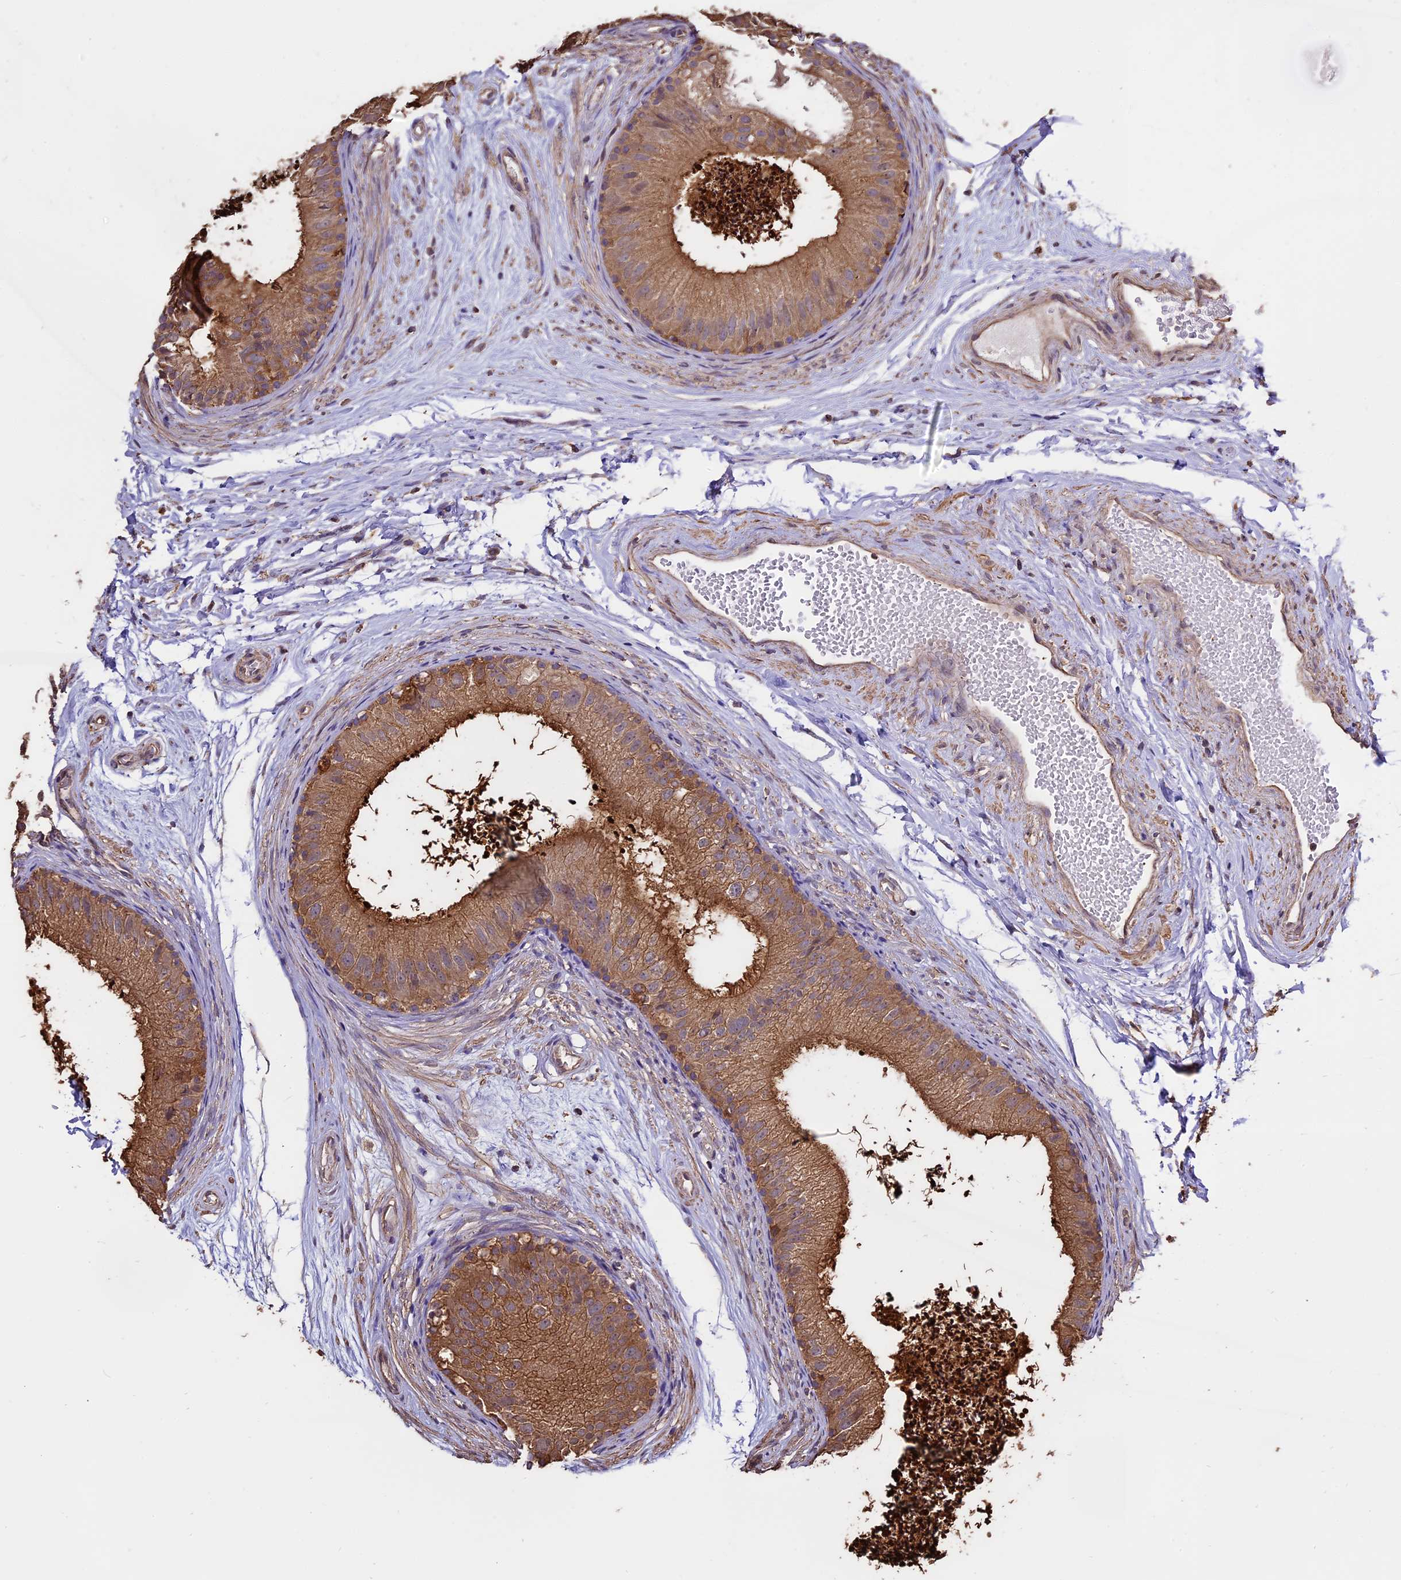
{"staining": {"intensity": "moderate", "quantity": ">75%", "location": "cytoplasmic/membranous"}, "tissue": "epididymis", "cell_type": "Glandular cells", "image_type": "normal", "snomed": [{"axis": "morphology", "description": "Normal tissue, NOS"}, {"axis": "topography", "description": "Epididymis"}], "caption": "Protein positivity by immunohistochemistry exhibits moderate cytoplasmic/membranous staining in about >75% of glandular cells in unremarkable epididymis. Nuclei are stained in blue.", "gene": "PGPEP1L", "patient": {"sex": "male", "age": 56}}